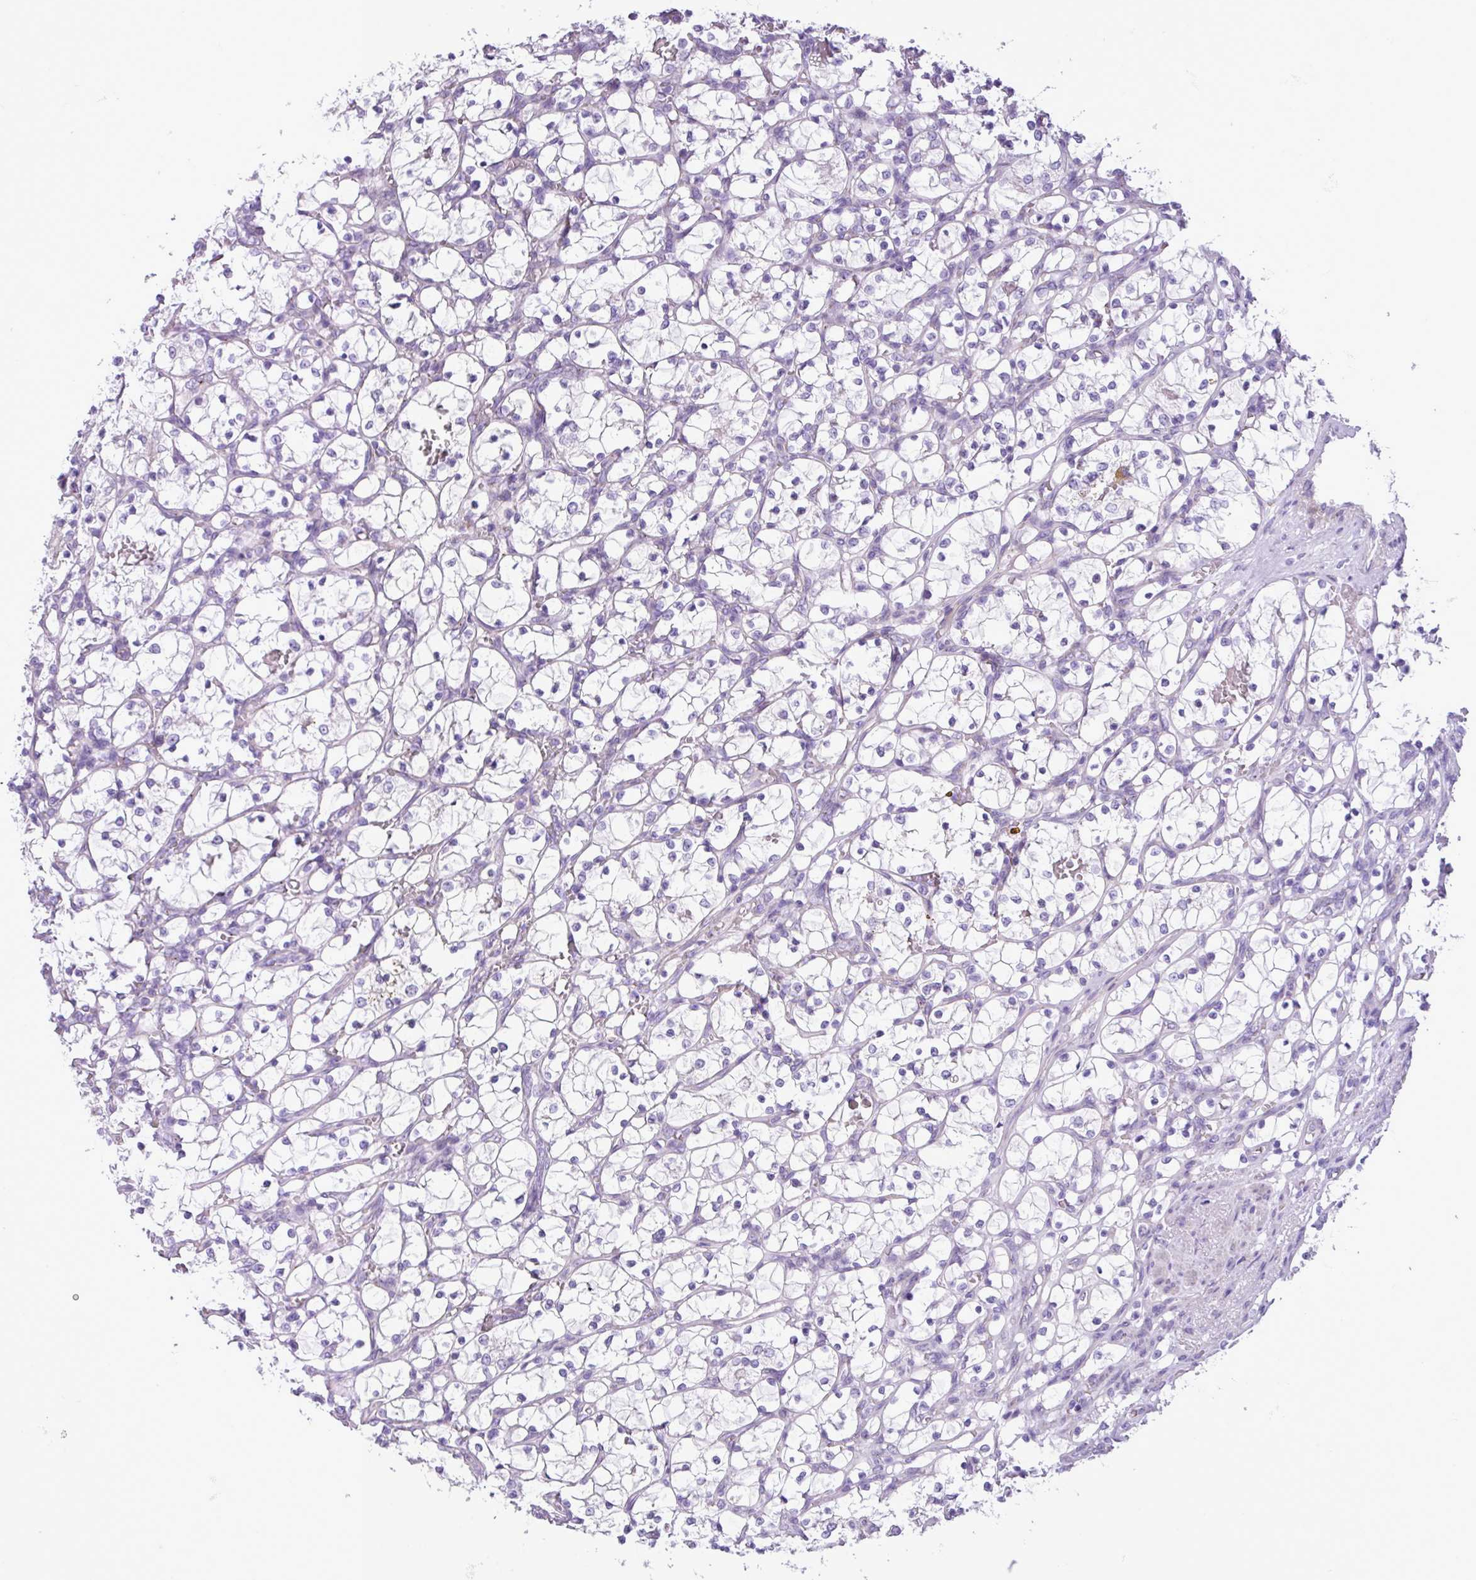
{"staining": {"intensity": "negative", "quantity": "none", "location": "none"}, "tissue": "renal cancer", "cell_type": "Tumor cells", "image_type": "cancer", "snomed": [{"axis": "morphology", "description": "Adenocarcinoma, NOS"}, {"axis": "topography", "description": "Kidney"}], "caption": "Renal cancer (adenocarcinoma) stained for a protein using immunohistochemistry shows no positivity tumor cells.", "gene": "SPINK8", "patient": {"sex": "female", "age": 69}}